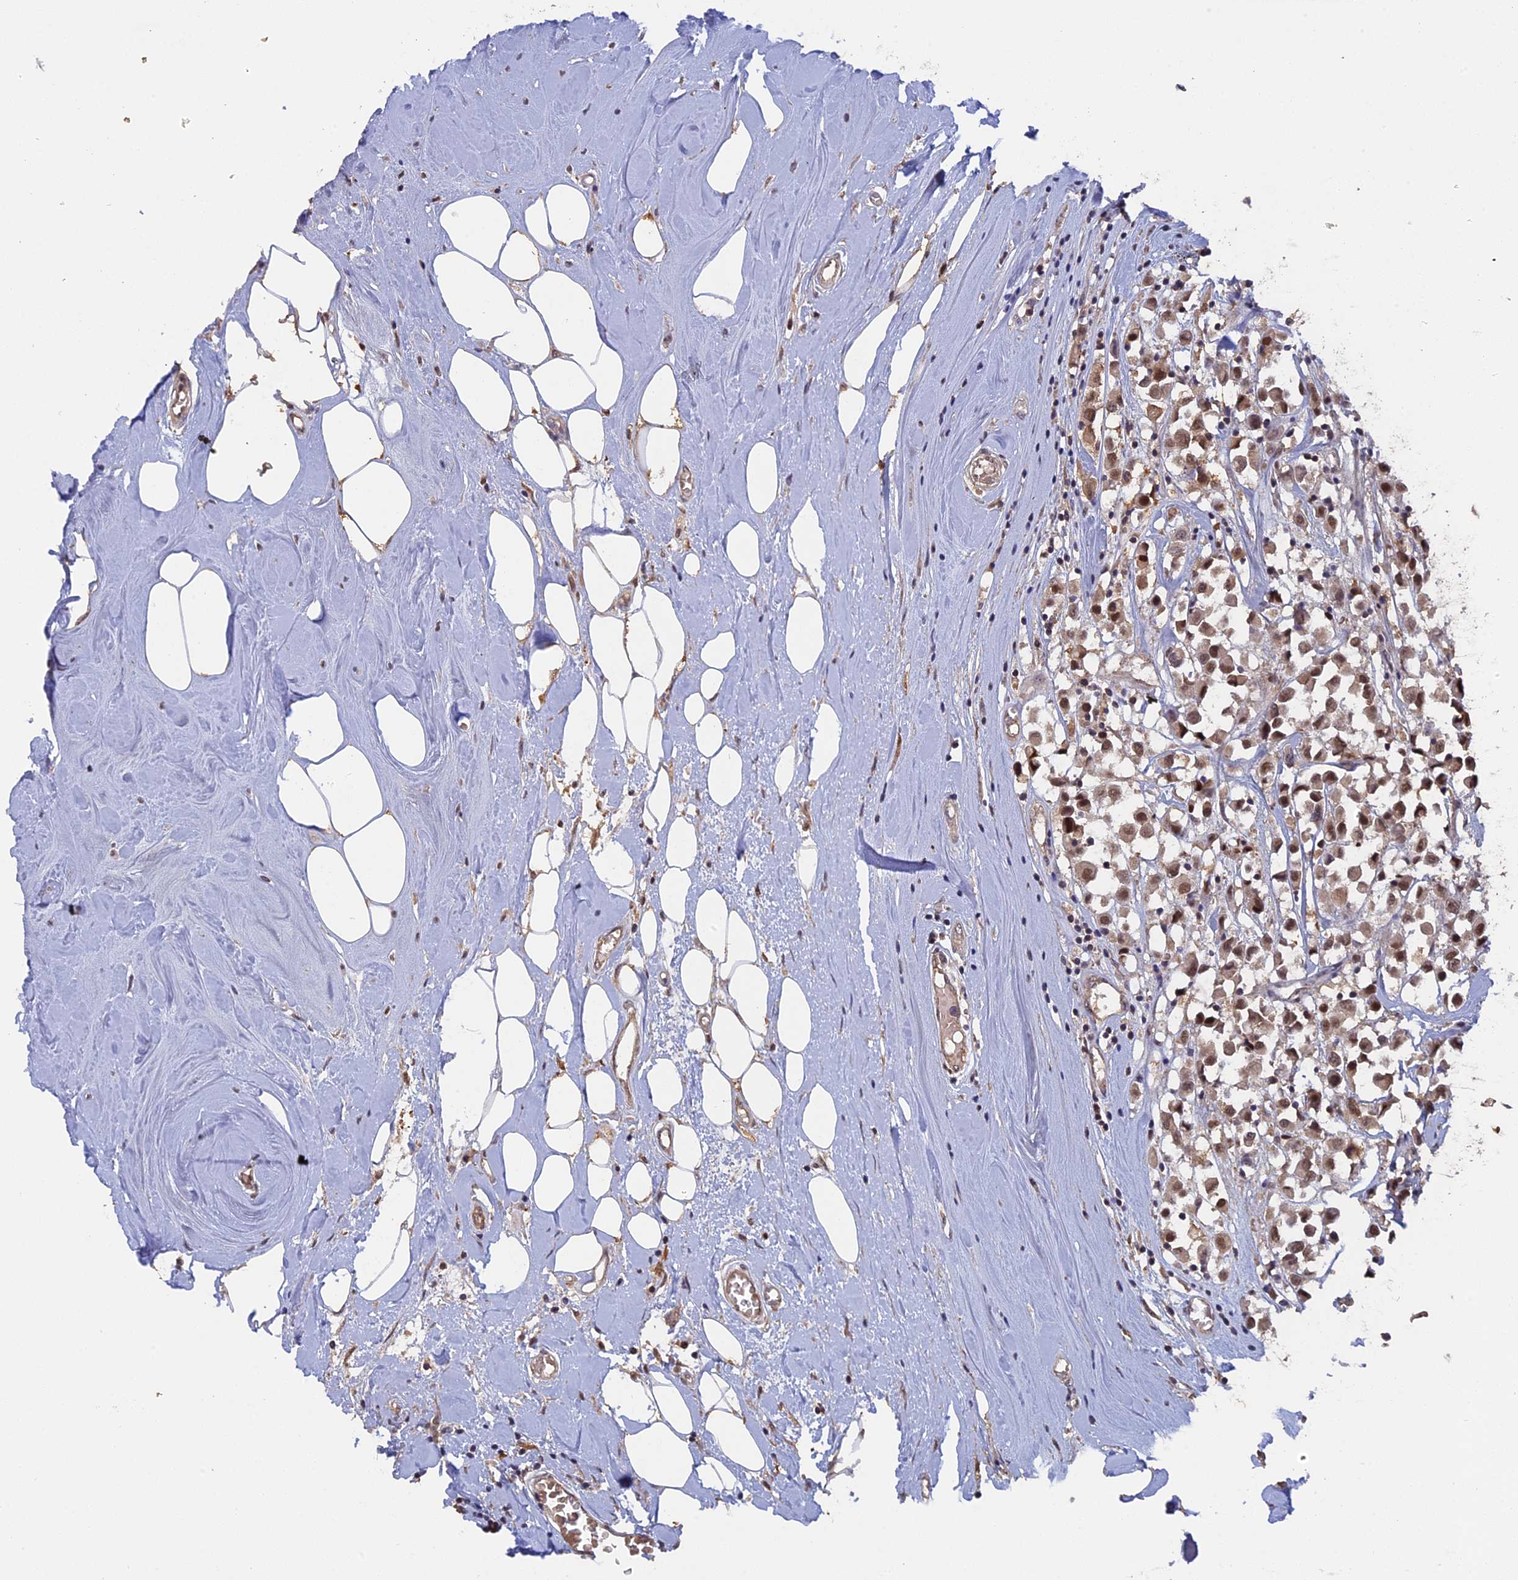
{"staining": {"intensity": "moderate", "quantity": ">75%", "location": "nuclear"}, "tissue": "breast cancer", "cell_type": "Tumor cells", "image_type": "cancer", "snomed": [{"axis": "morphology", "description": "Duct carcinoma"}, {"axis": "topography", "description": "Breast"}], "caption": "High-magnification brightfield microscopy of breast intraductal carcinoma stained with DAB (brown) and counterstained with hematoxylin (blue). tumor cells exhibit moderate nuclear staining is identified in approximately>75% of cells.", "gene": "FAM98C", "patient": {"sex": "female", "age": 61}}